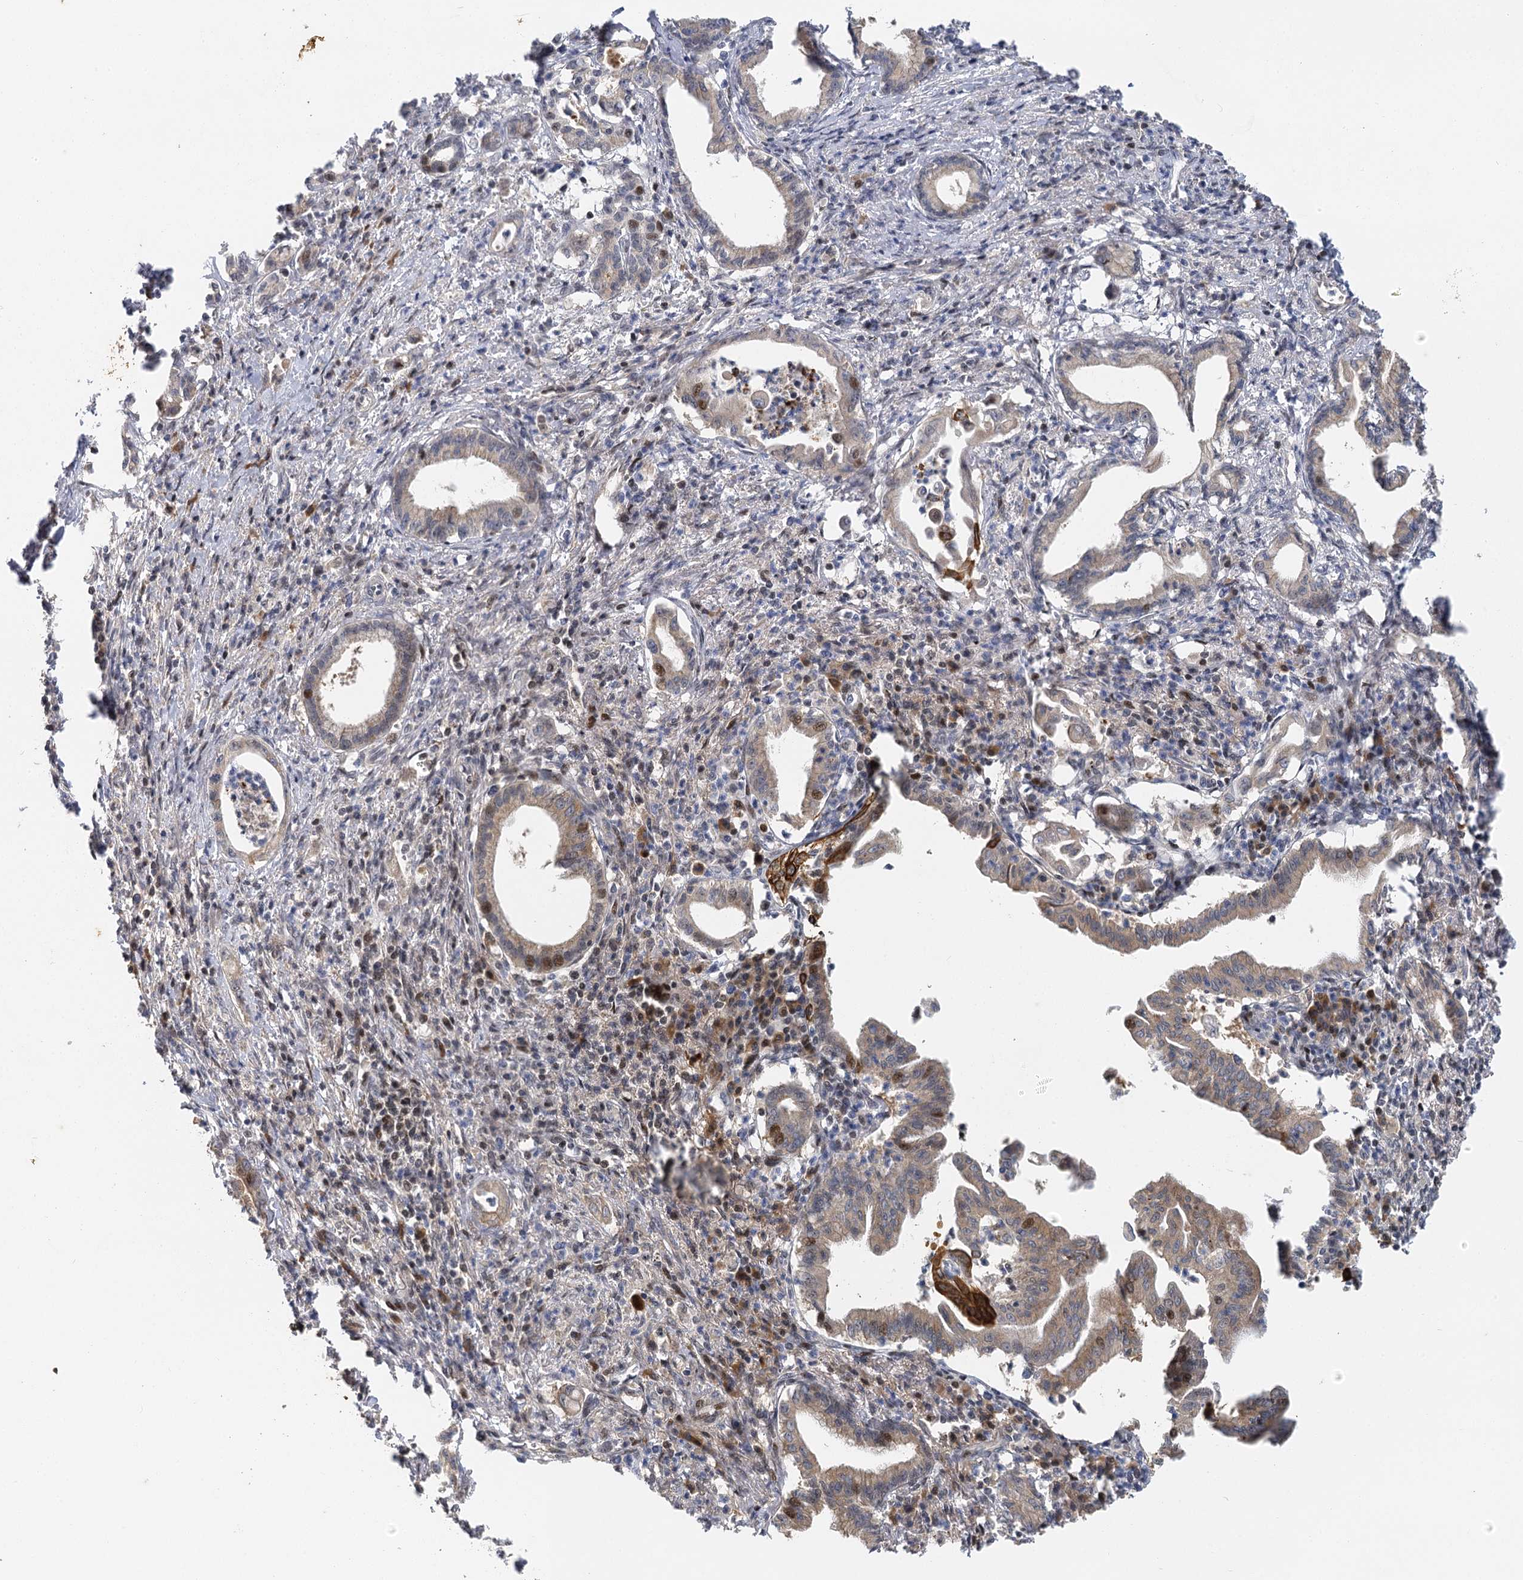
{"staining": {"intensity": "moderate", "quantity": "<25%", "location": "cytoplasmic/membranous,nuclear"}, "tissue": "pancreatic cancer", "cell_type": "Tumor cells", "image_type": "cancer", "snomed": [{"axis": "morphology", "description": "Adenocarcinoma, NOS"}, {"axis": "topography", "description": "Pancreas"}], "caption": "Pancreatic cancer (adenocarcinoma) stained with a protein marker reveals moderate staining in tumor cells.", "gene": "IL11RA", "patient": {"sex": "female", "age": 55}}